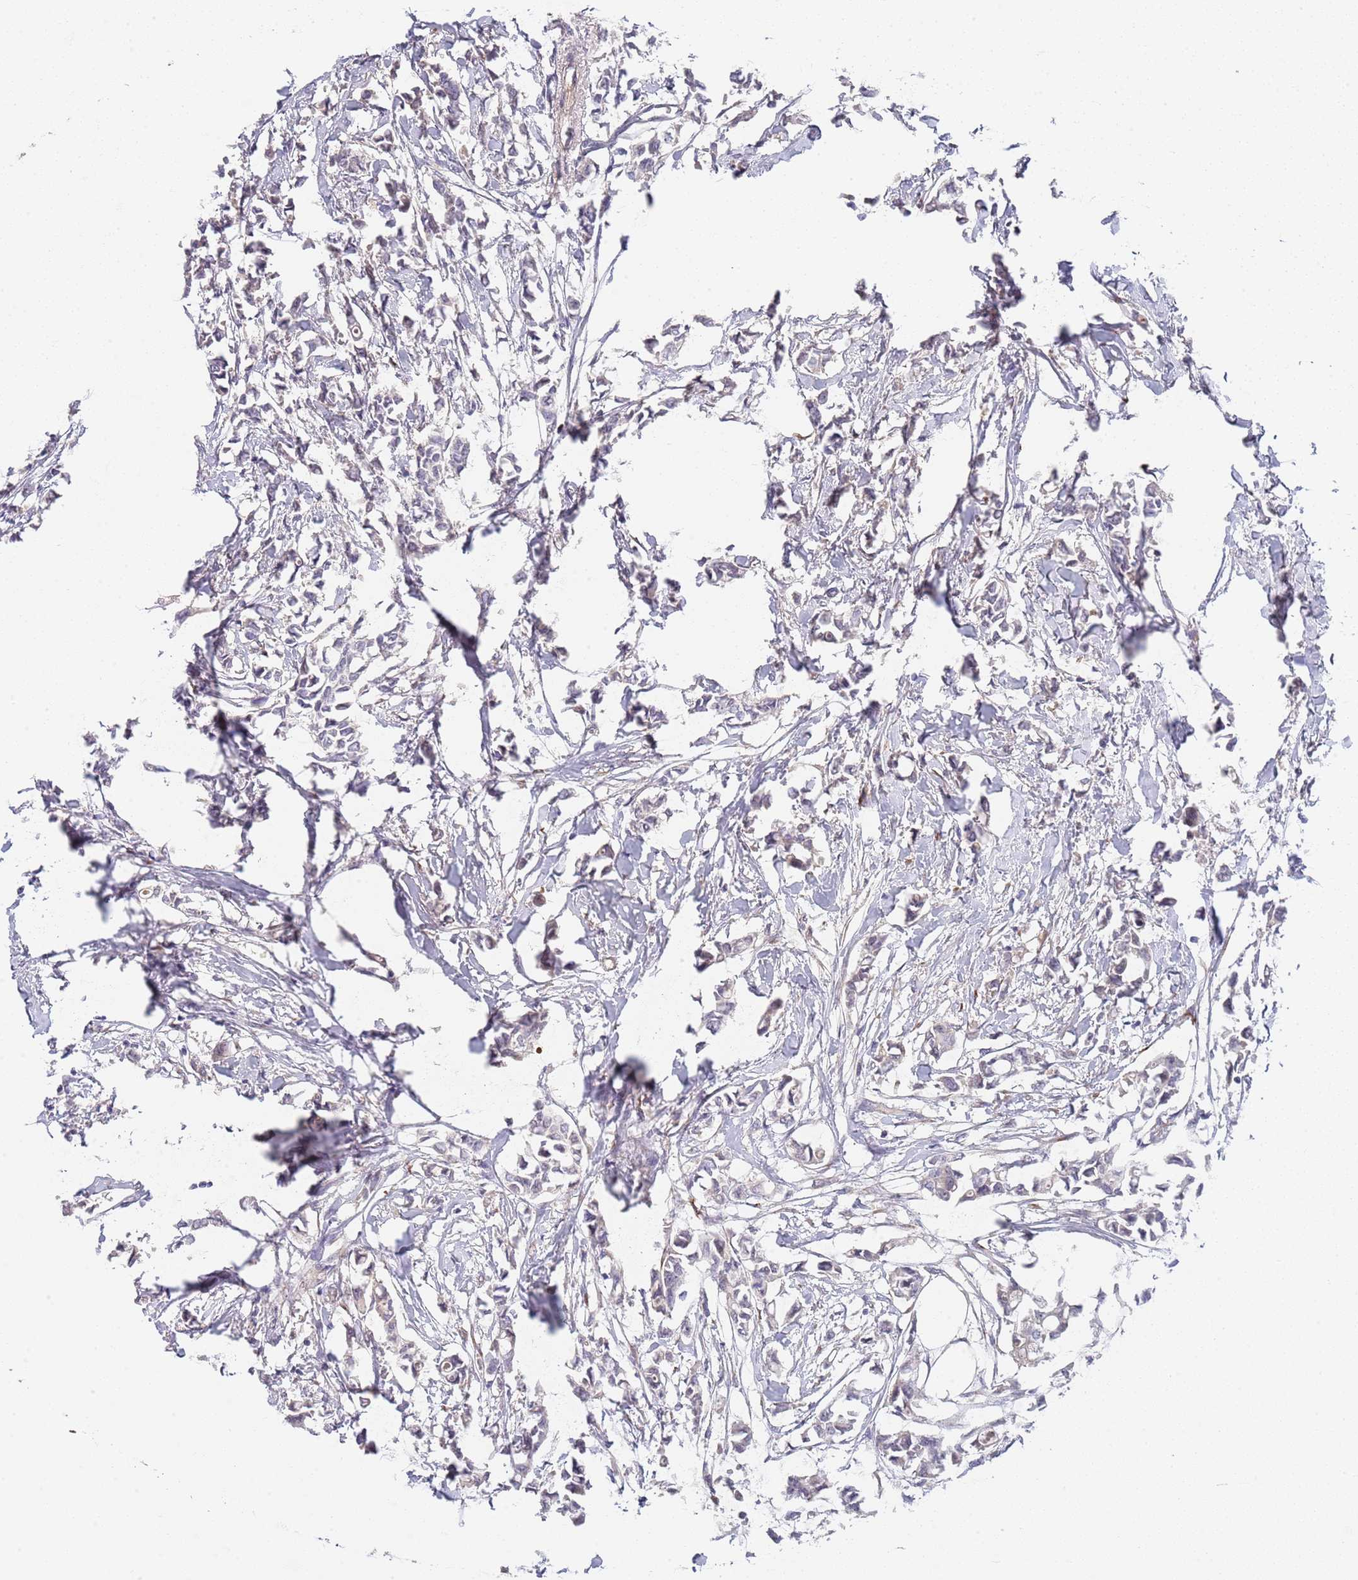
{"staining": {"intensity": "negative", "quantity": "none", "location": "none"}, "tissue": "breast cancer", "cell_type": "Tumor cells", "image_type": "cancer", "snomed": [{"axis": "morphology", "description": "Duct carcinoma"}, {"axis": "topography", "description": "Breast"}], "caption": "There is no significant staining in tumor cells of infiltrating ductal carcinoma (breast).", "gene": "B4GALT4", "patient": {"sex": "female", "age": 41}}